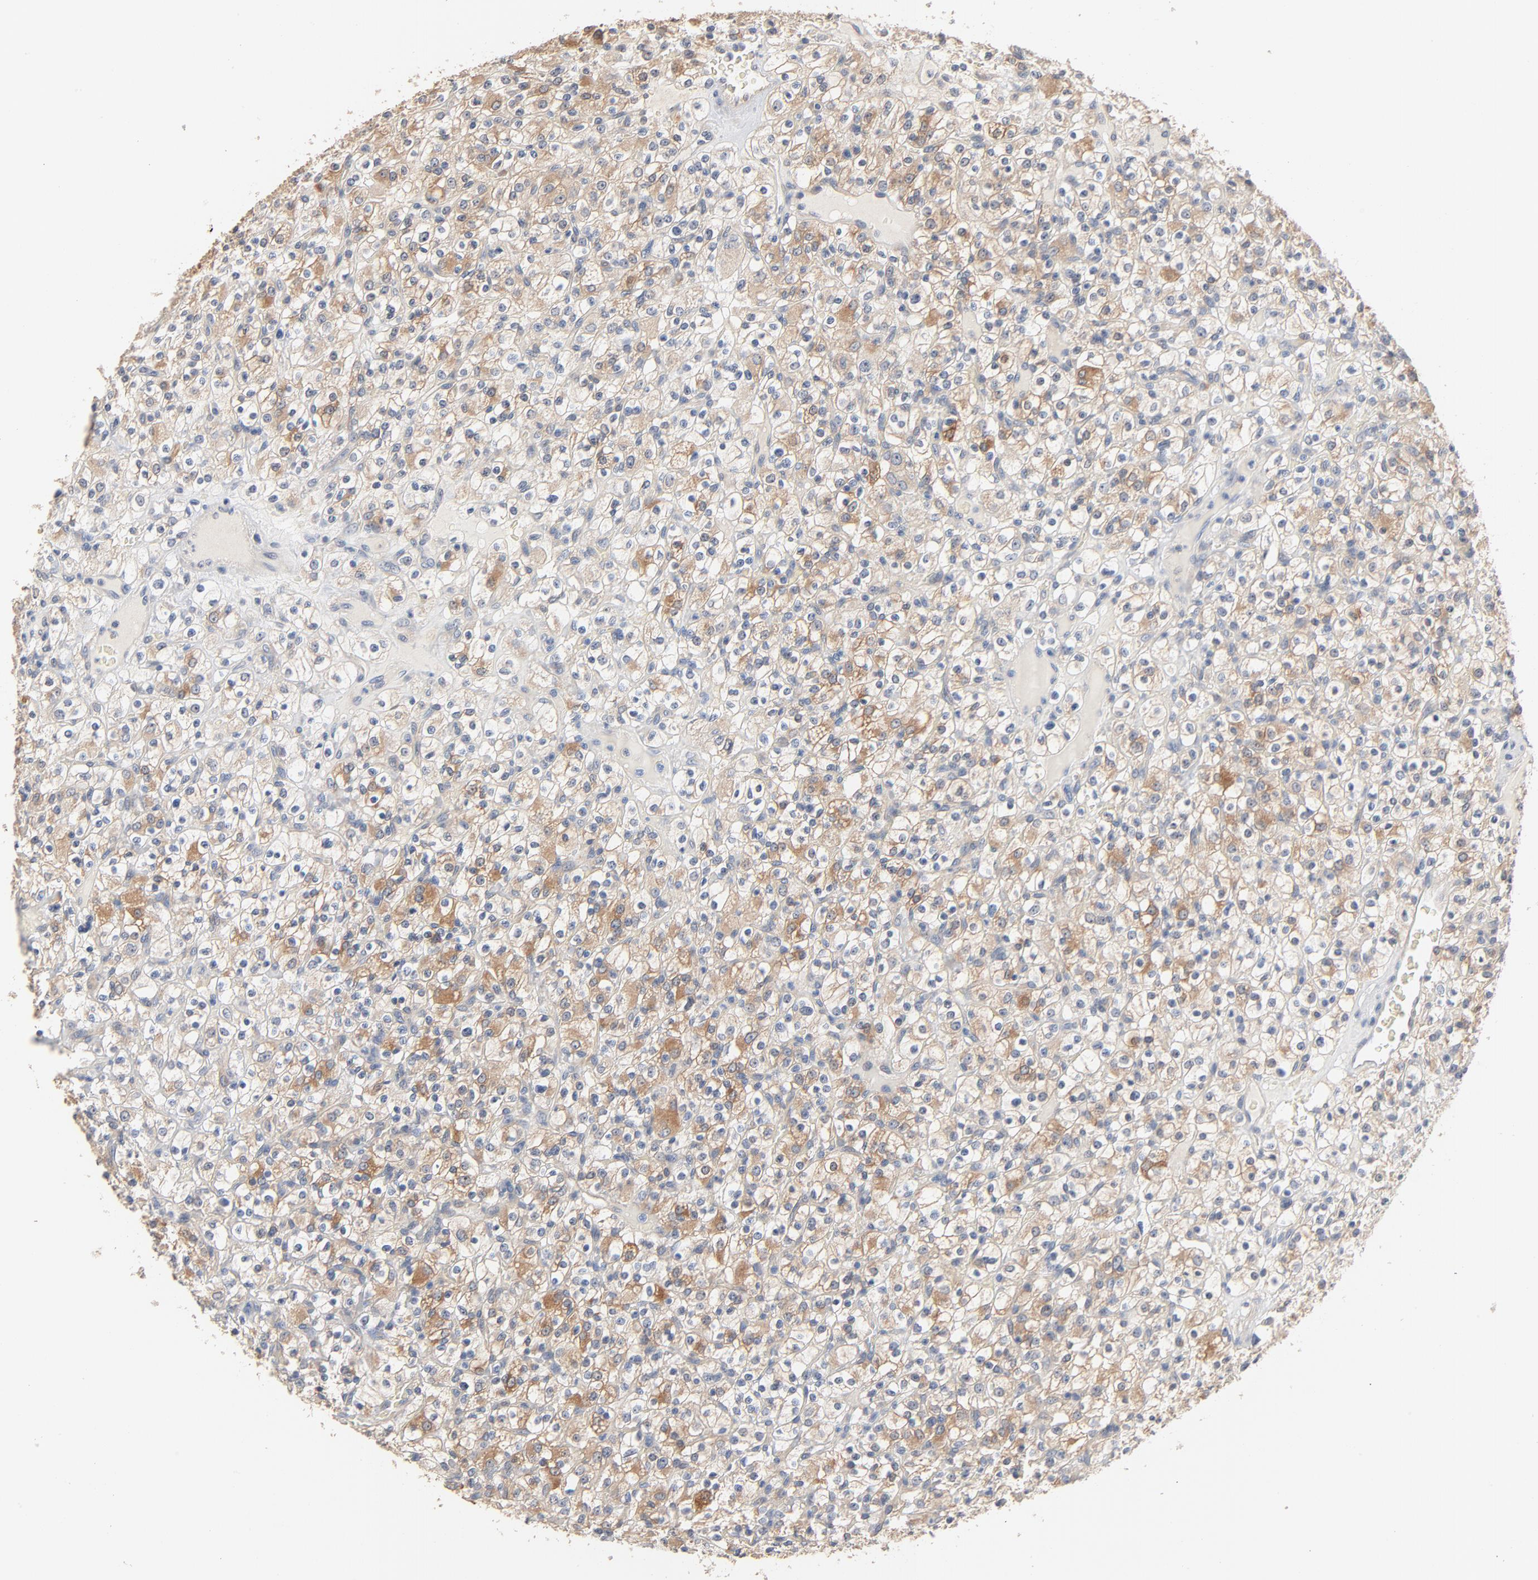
{"staining": {"intensity": "moderate", "quantity": "<25%", "location": "cytoplasmic/membranous"}, "tissue": "renal cancer", "cell_type": "Tumor cells", "image_type": "cancer", "snomed": [{"axis": "morphology", "description": "Normal tissue, NOS"}, {"axis": "morphology", "description": "Adenocarcinoma, NOS"}, {"axis": "topography", "description": "Kidney"}], "caption": "Tumor cells display low levels of moderate cytoplasmic/membranous expression in about <25% of cells in renal adenocarcinoma. (IHC, brightfield microscopy, high magnification).", "gene": "ZDHHC8", "patient": {"sex": "female", "age": 72}}